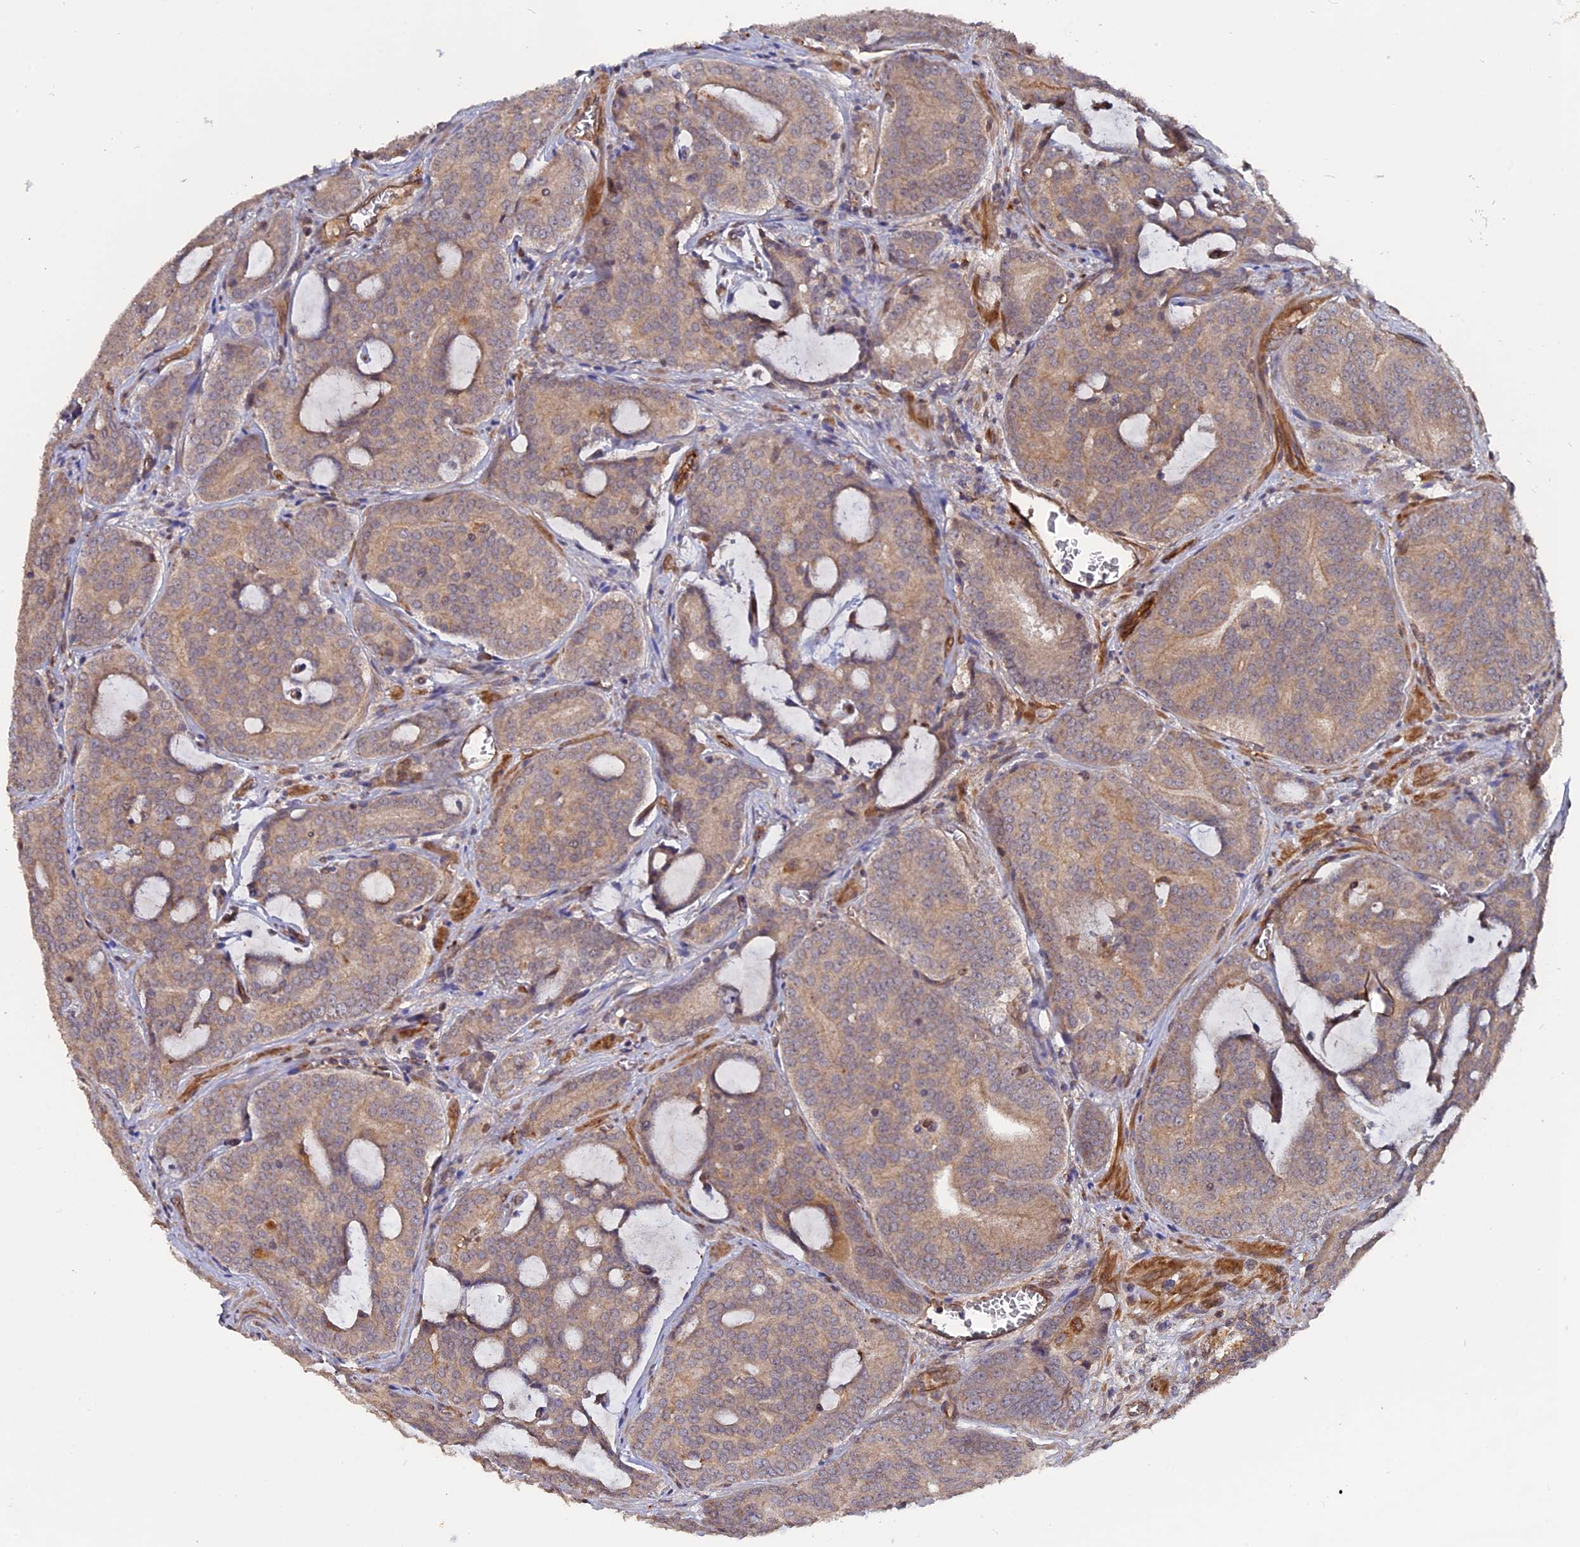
{"staining": {"intensity": "weak", "quantity": "25%-75%", "location": "cytoplasmic/membranous"}, "tissue": "prostate cancer", "cell_type": "Tumor cells", "image_type": "cancer", "snomed": [{"axis": "morphology", "description": "Adenocarcinoma, High grade"}, {"axis": "topography", "description": "Prostate"}], "caption": "About 25%-75% of tumor cells in prostate high-grade adenocarcinoma demonstrate weak cytoplasmic/membranous protein staining as visualized by brown immunohistochemical staining.", "gene": "NOSIP", "patient": {"sex": "male", "age": 55}}